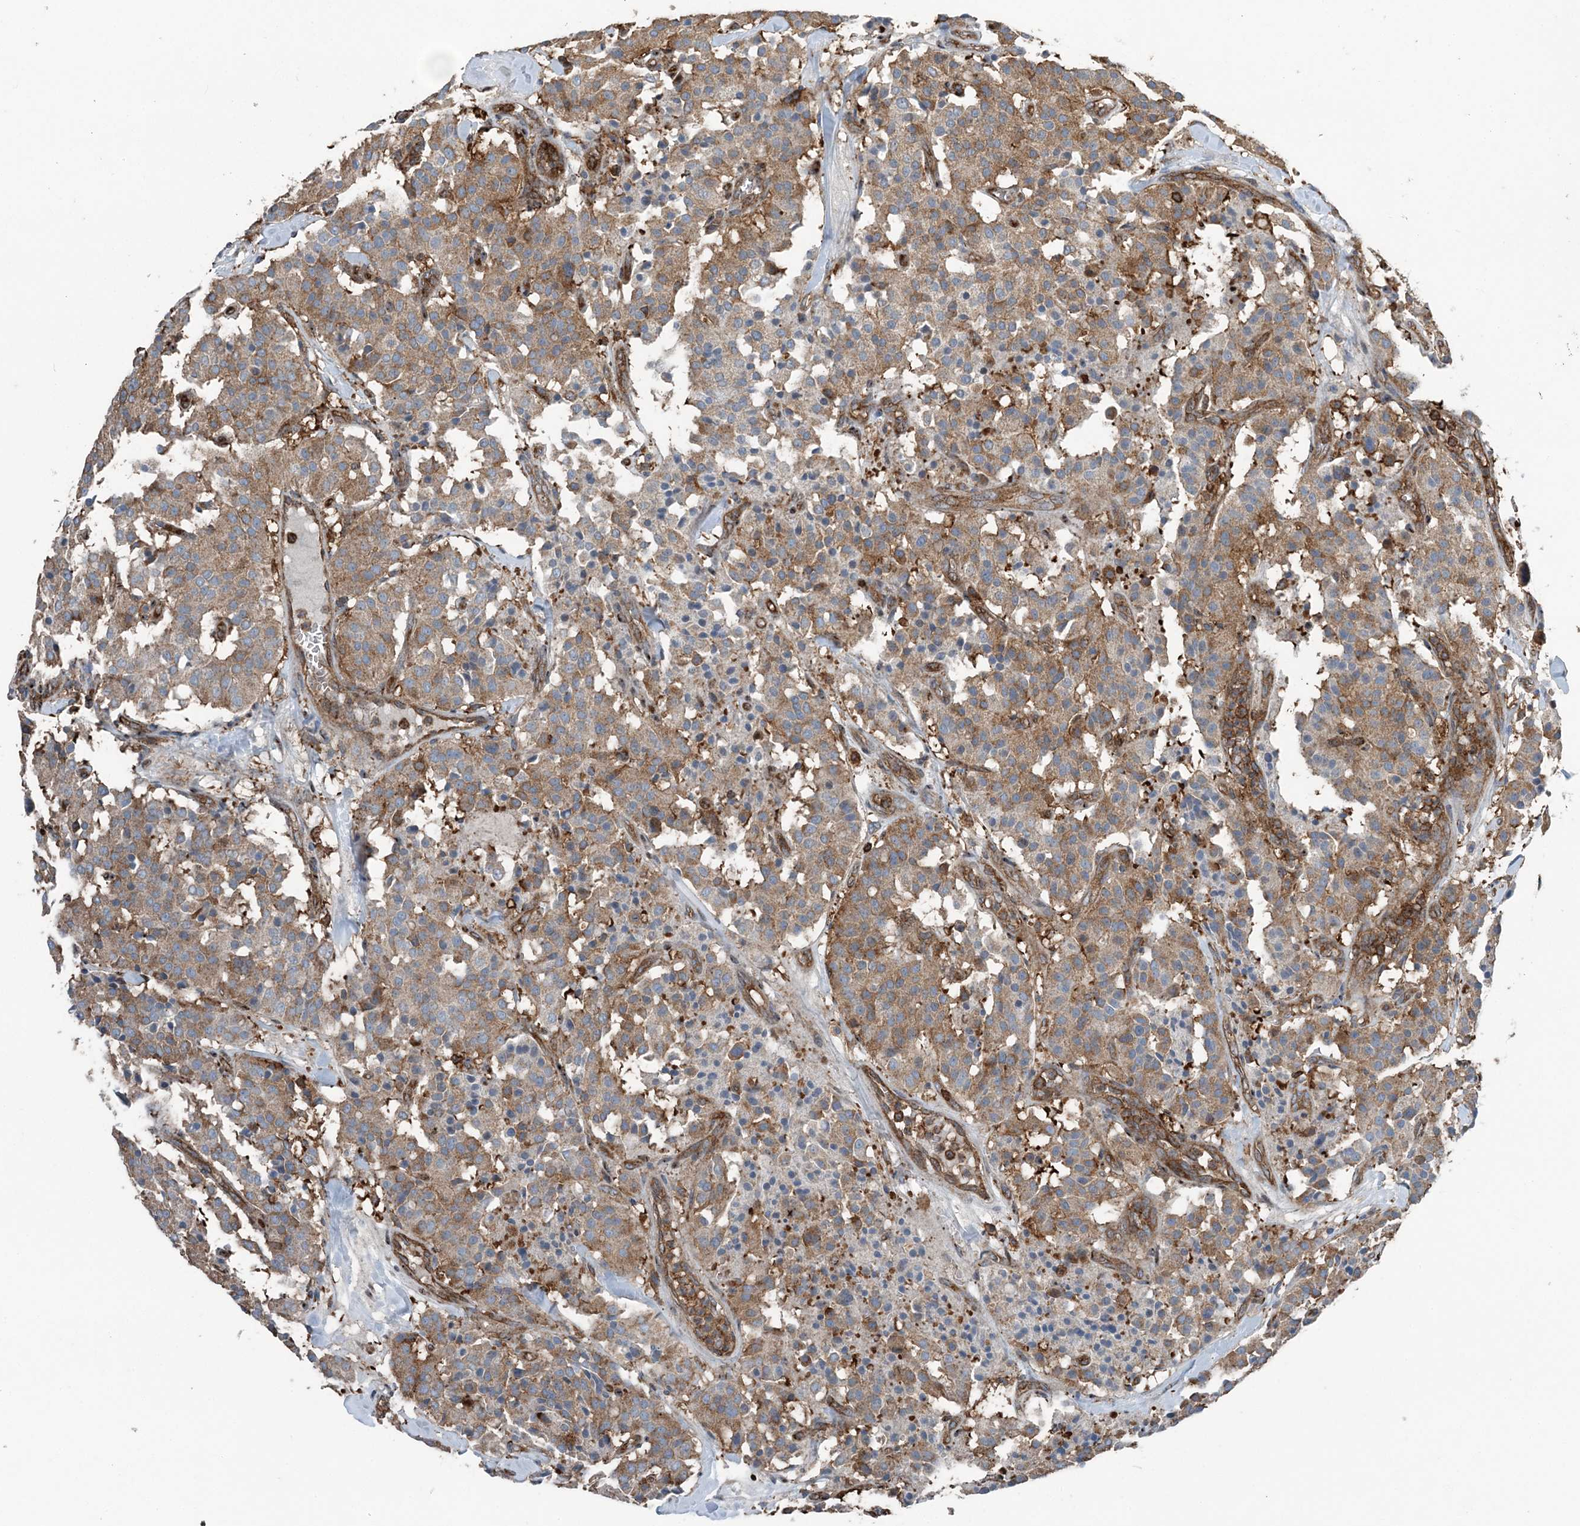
{"staining": {"intensity": "moderate", "quantity": ">75%", "location": "cytoplasmic/membranous"}, "tissue": "carcinoid", "cell_type": "Tumor cells", "image_type": "cancer", "snomed": [{"axis": "morphology", "description": "Carcinoid, malignant, NOS"}, {"axis": "topography", "description": "Lung"}], "caption": "Carcinoid (malignant) was stained to show a protein in brown. There is medium levels of moderate cytoplasmic/membranous positivity in approximately >75% of tumor cells. (IHC, brightfield microscopy, high magnification).", "gene": "CFL1", "patient": {"sex": "male", "age": 30}}